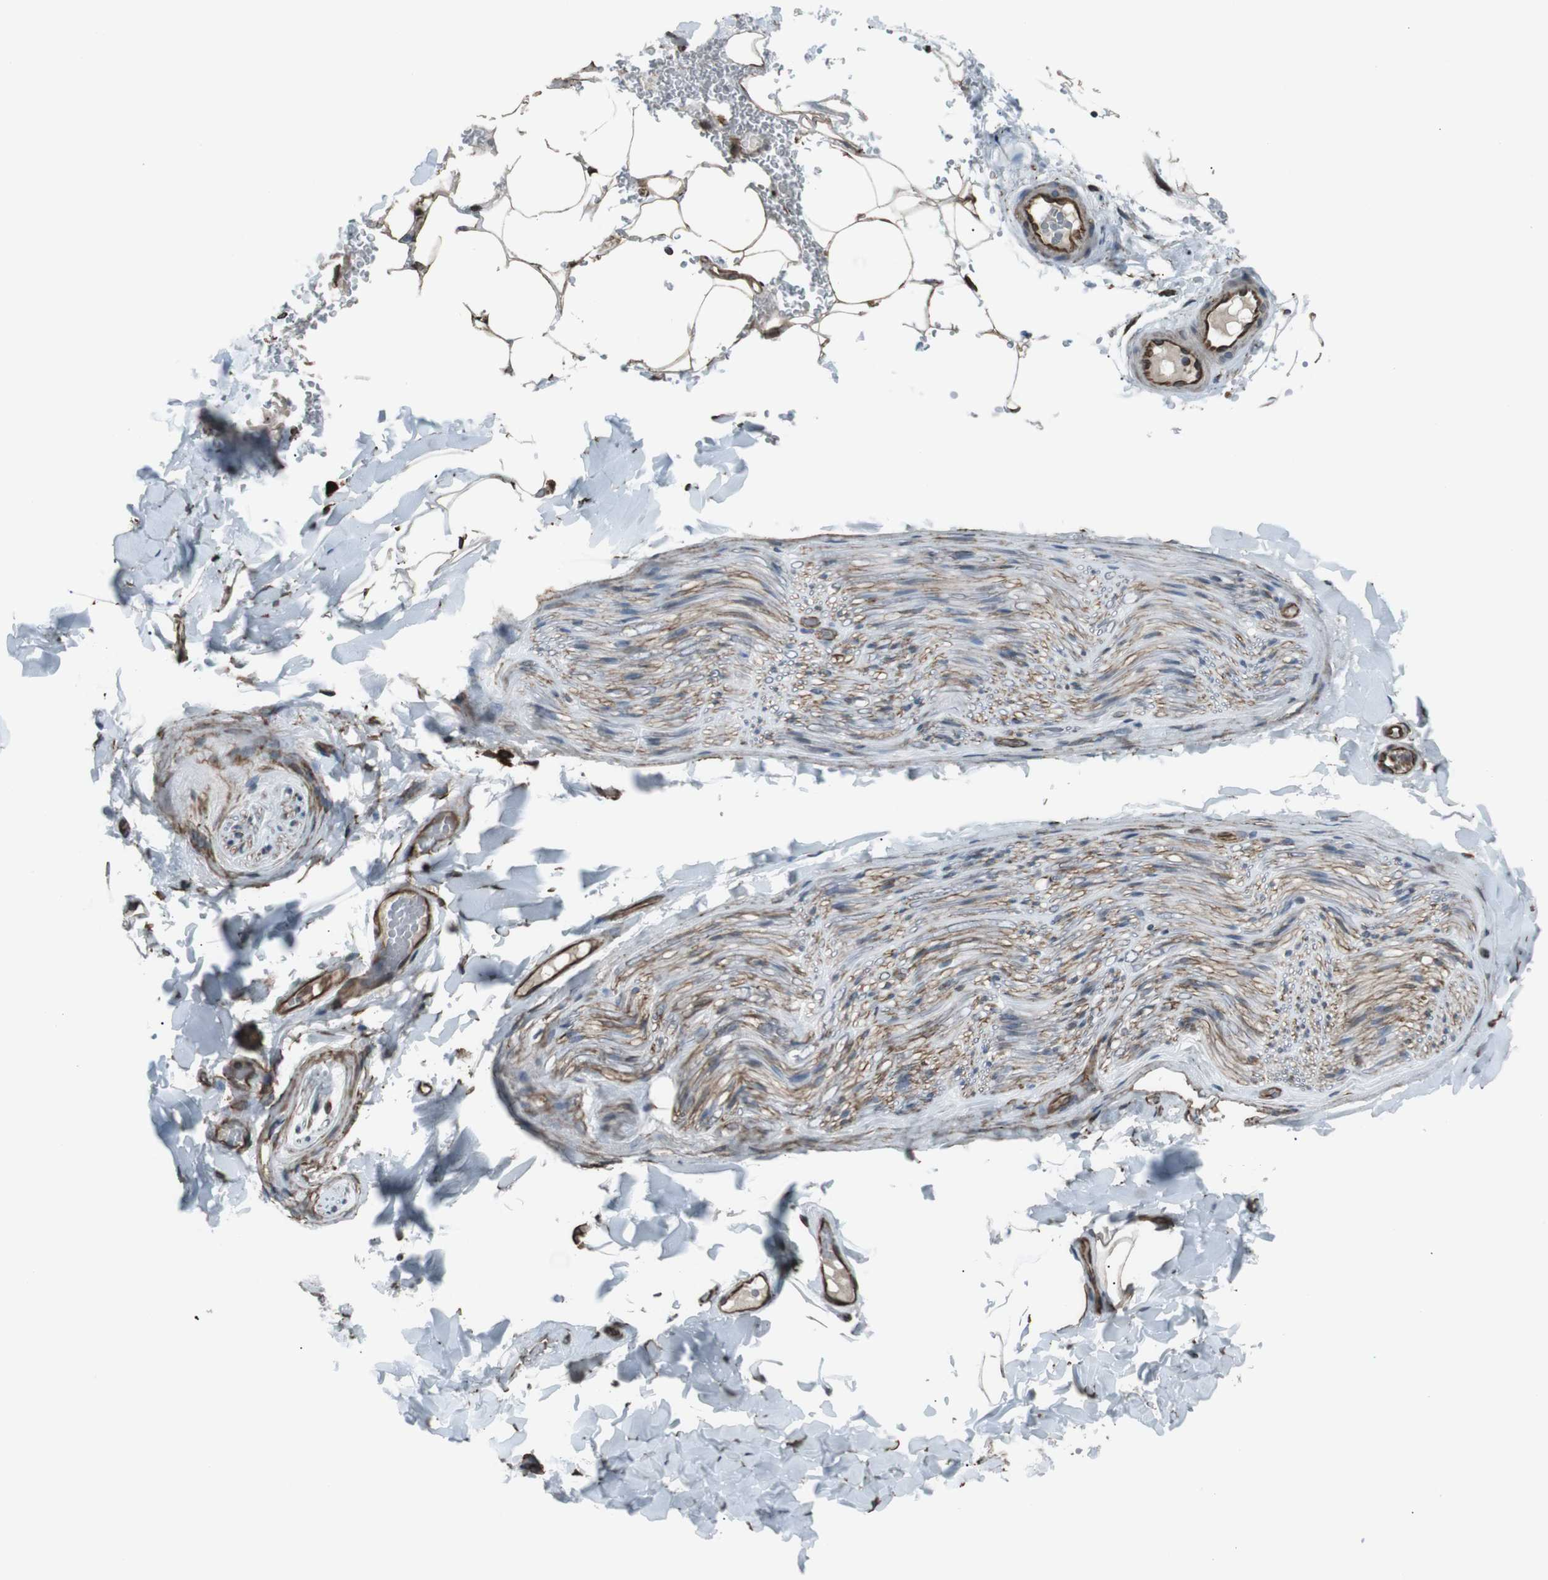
{"staining": {"intensity": "weak", "quantity": ">75%", "location": "cytoplasmic/membranous"}, "tissue": "adipose tissue", "cell_type": "Adipocytes", "image_type": "normal", "snomed": [{"axis": "morphology", "description": "Normal tissue, NOS"}, {"axis": "topography", "description": "Peripheral nerve tissue"}], "caption": "Protein staining of benign adipose tissue shows weak cytoplasmic/membranous expression in about >75% of adipocytes.", "gene": "TMEM141", "patient": {"sex": "male", "age": 70}}